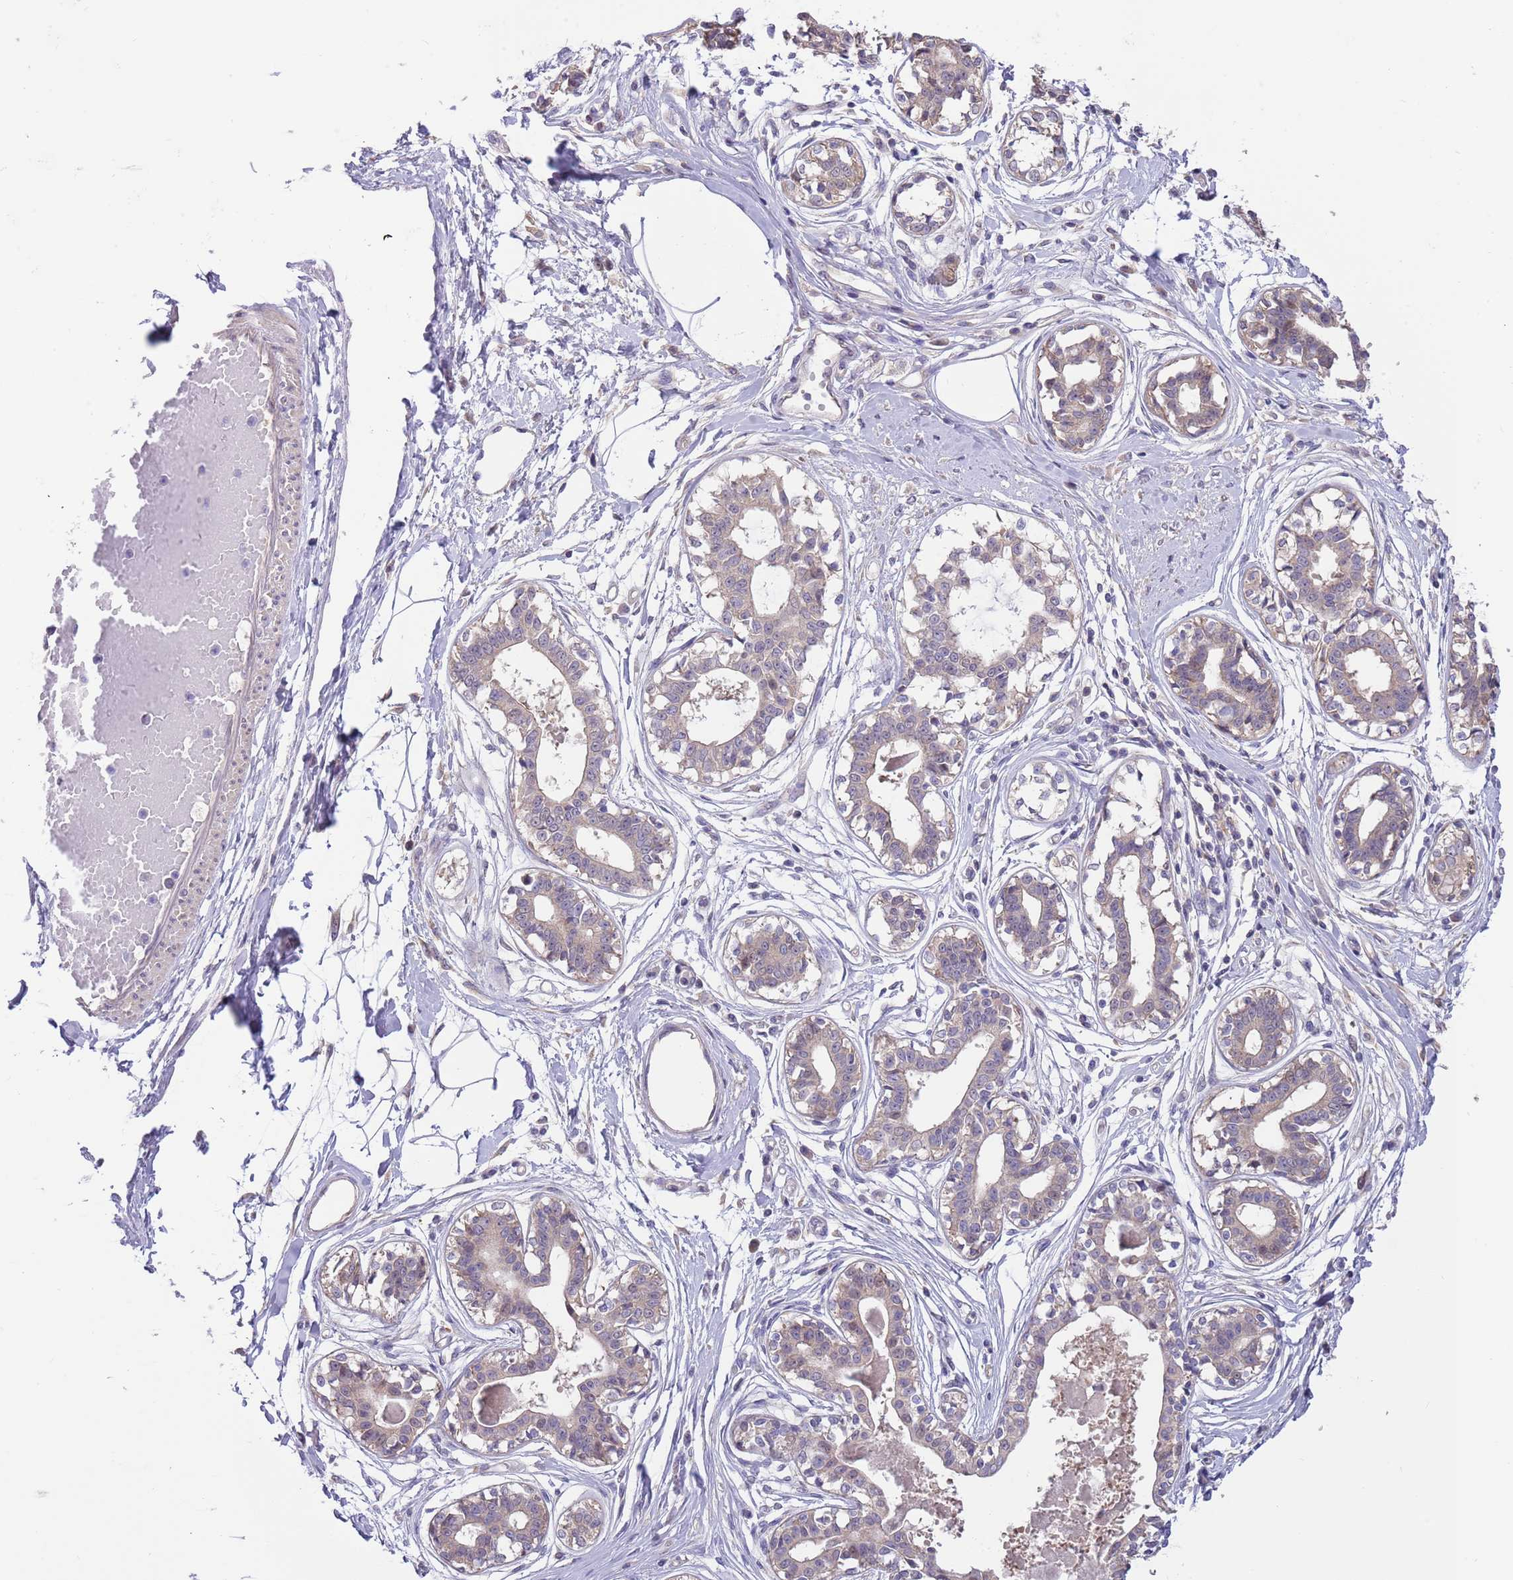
{"staining": {"intensity": "negative", "quantity": "none", "location": "none"}, "tissue": "breast", "cell_type": "Adipocytes", "image_type": "normal", "snomed": [{"axis": "morphology", "description": "Normal tissue, NOS"}, {"axis": "topography", "description": "Breast"}], "caption": "IHC of normal human breast shows no staining in adipocytes.", "gene": "CABYR", "patient": {"sex": "female", "age": 45}}